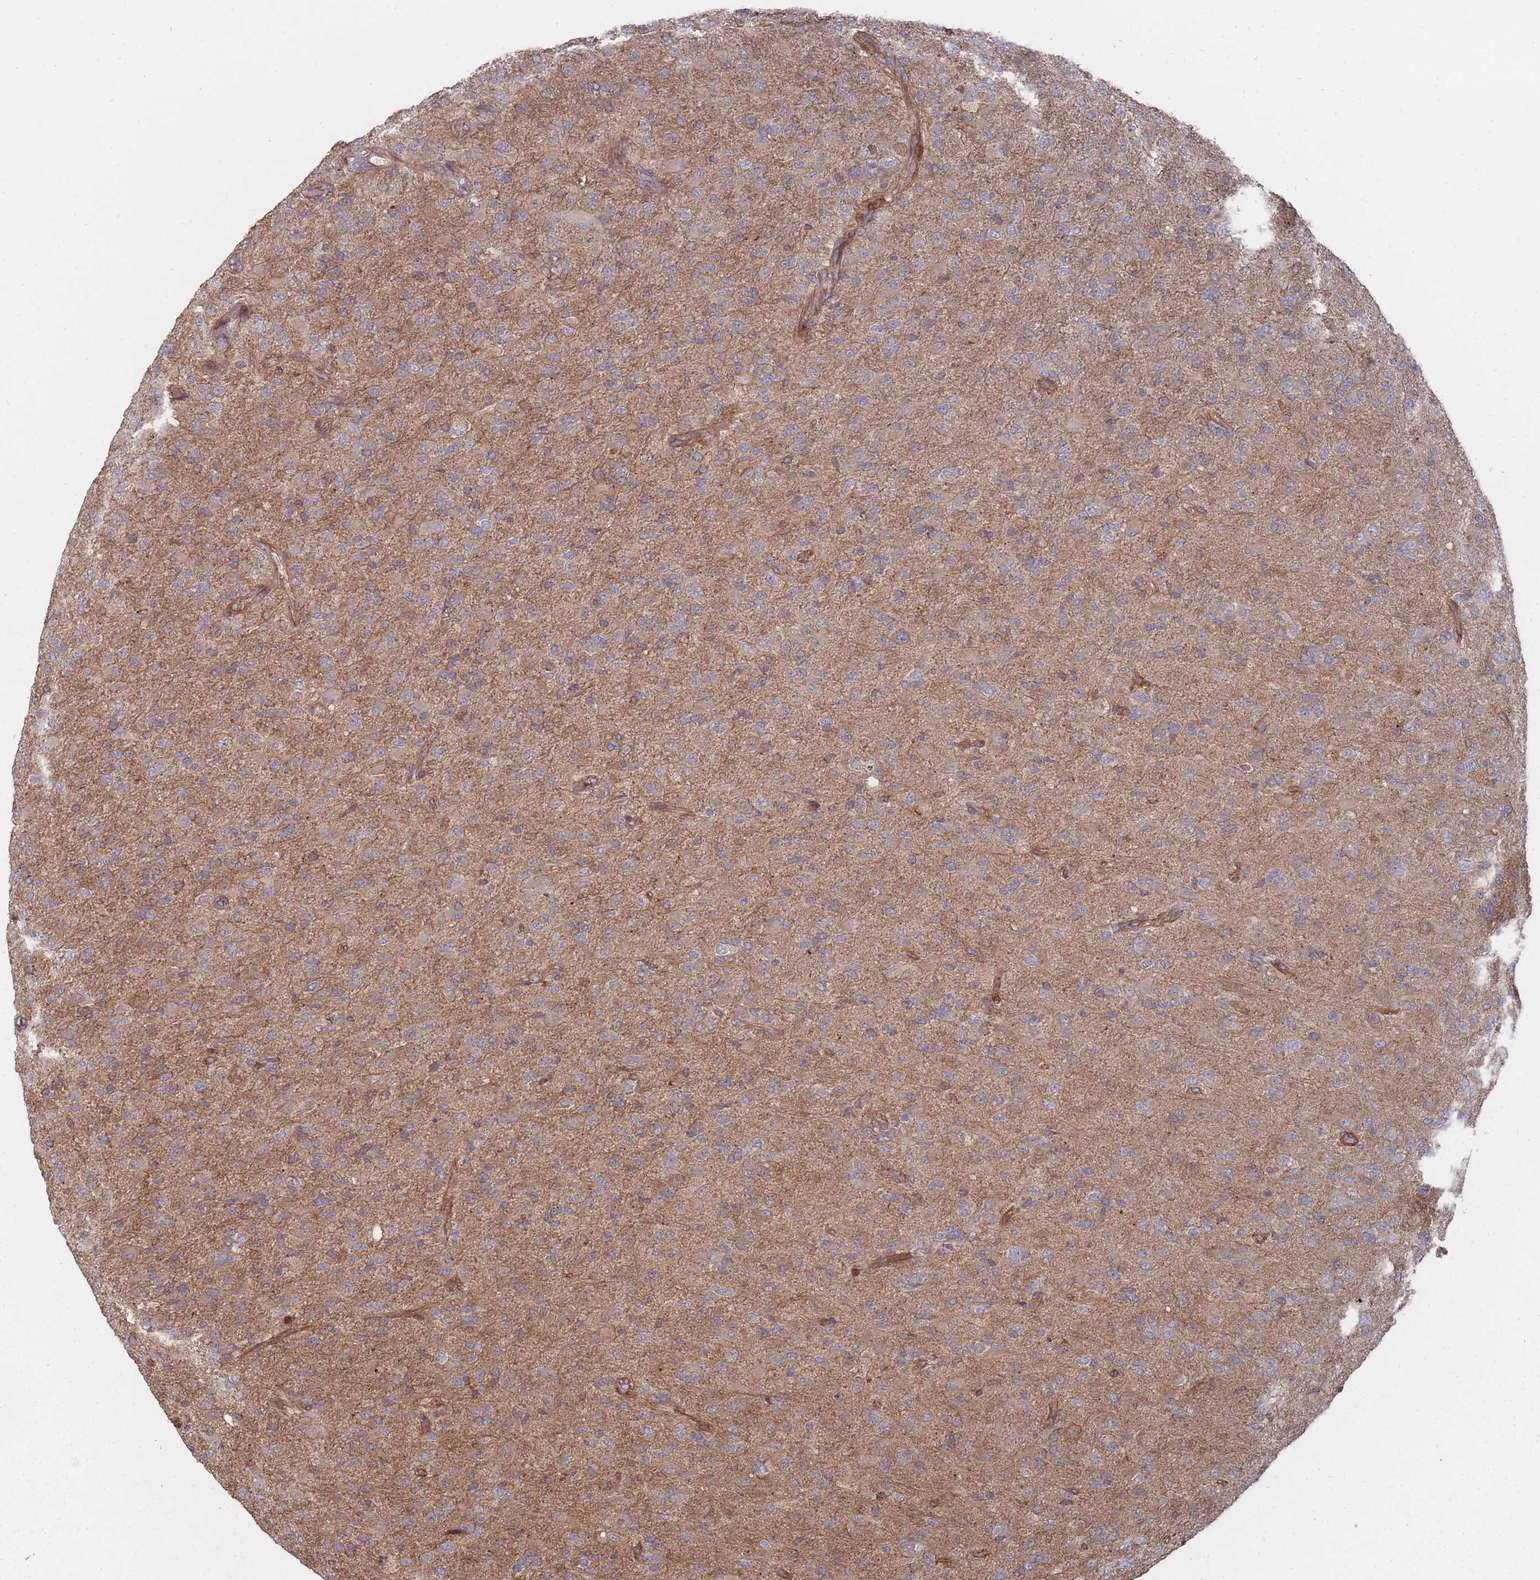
{"staining": {"intensity": "moderate", "quantity": ">75%", "location": "cytoplasmic/membranous"}, "tissue": "glioma", "cell_type": "Tumor cells", "image_type": "cancer", "snomed": [{"axis": "morphology", "description": "Glioma, malignant, Low grade"}, {"axis": "topography", "description": "Brain"}], "caption": "Glioma stained with a brown dye demonstrates moderate cytoplasmic/membranous positive staining in about >75% of tumor cells.", "gene": "THSD7B", "patient": {"sex": "male", "age": 65}}